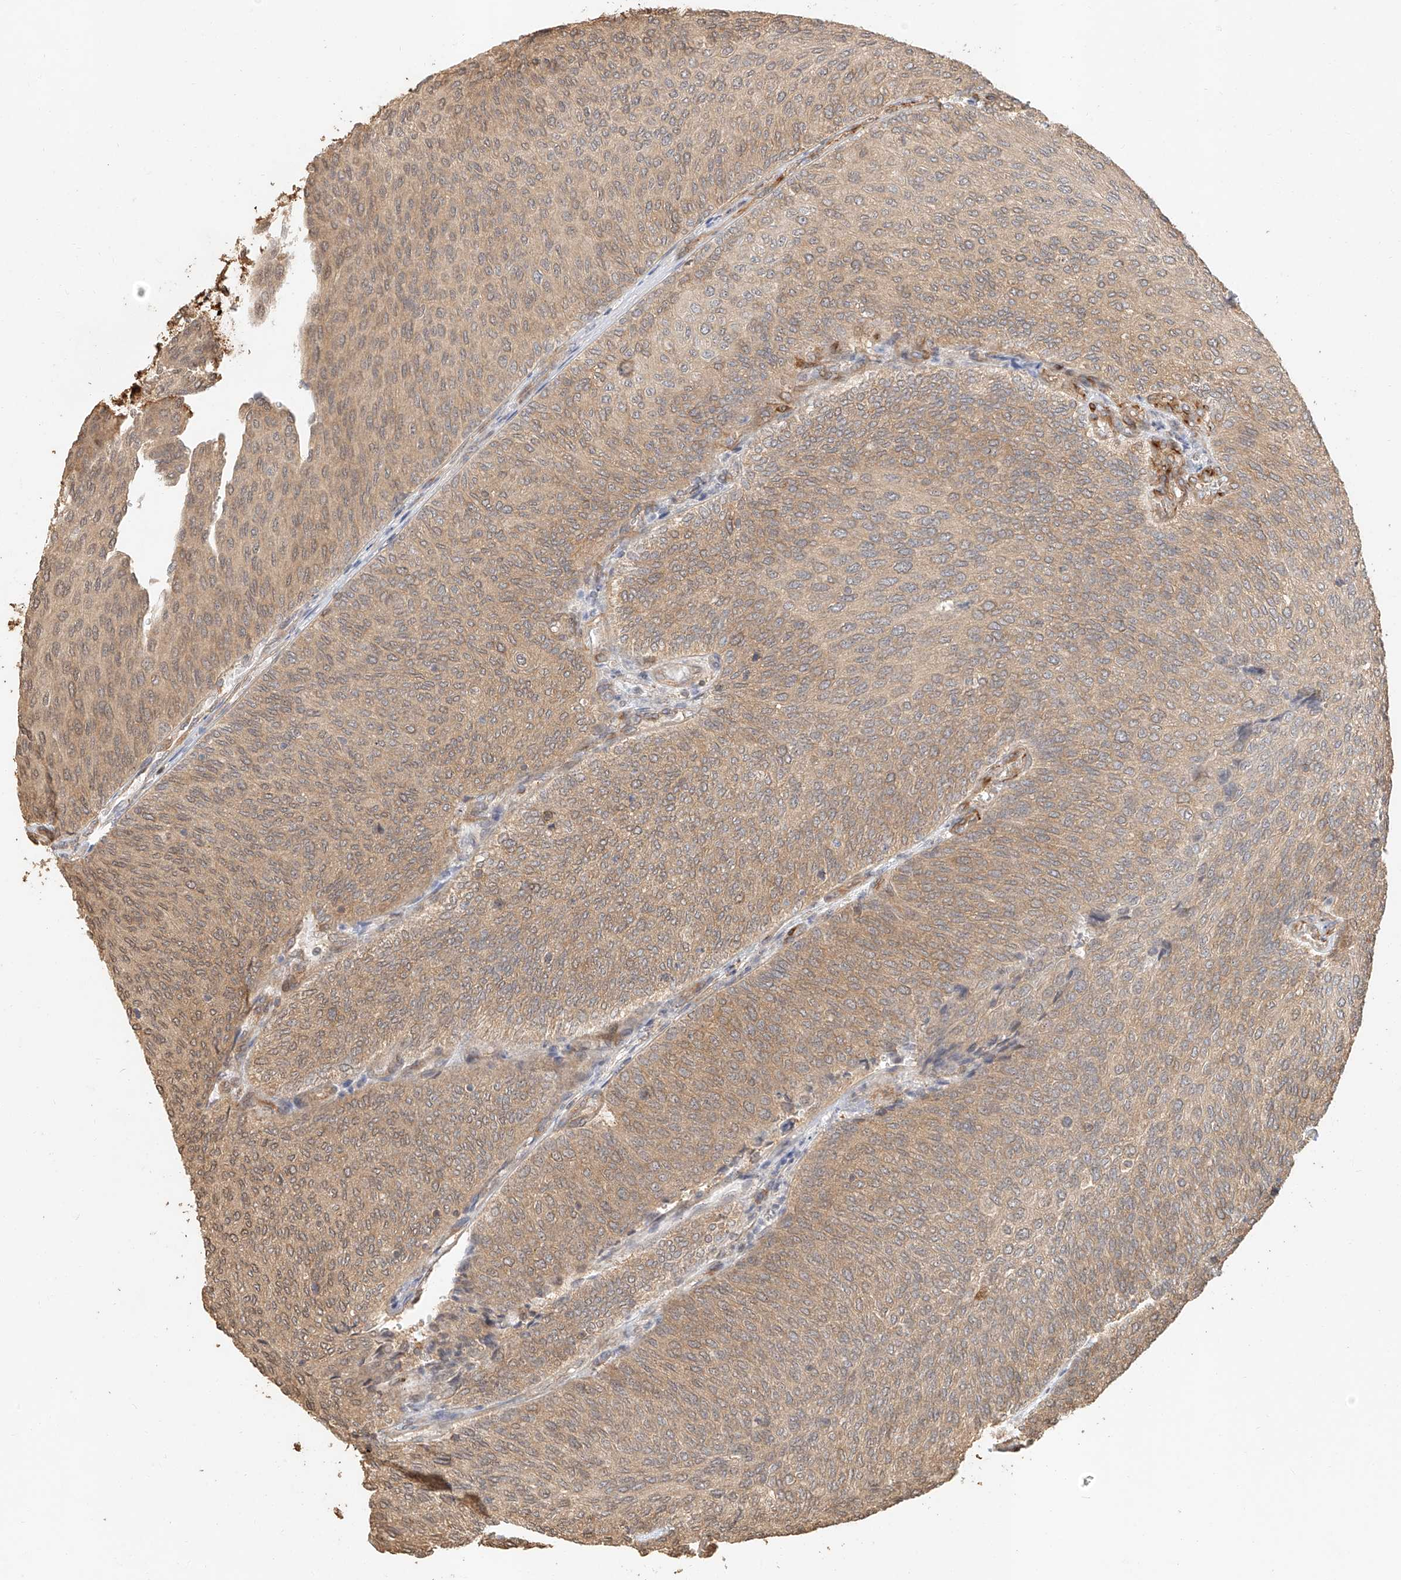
{"staining": {"intensity": "weak", "quantity": ">75%", "location": "cytoplasmic/membranous"}, "tissue": "urothelial cancer", "cell_type": "Tumor cells", "image_type": "cancer", "snomed": [{"axis": "morphology", "description": "Urothelial carcinoma, Low grade"}, {"axis": "topography", "description": "Urinary bladder"}], "caption": "Immunohistochemical staining of urothelial cancer shows low levels of weak cytoplasmic/membranous protein staining in approximately >75% of tumor cells. (Brightfield microscopy of DAB IHC at high magnification).", "gene": "NAP1L1", "patient": {"sex": "female", "age": 79}}